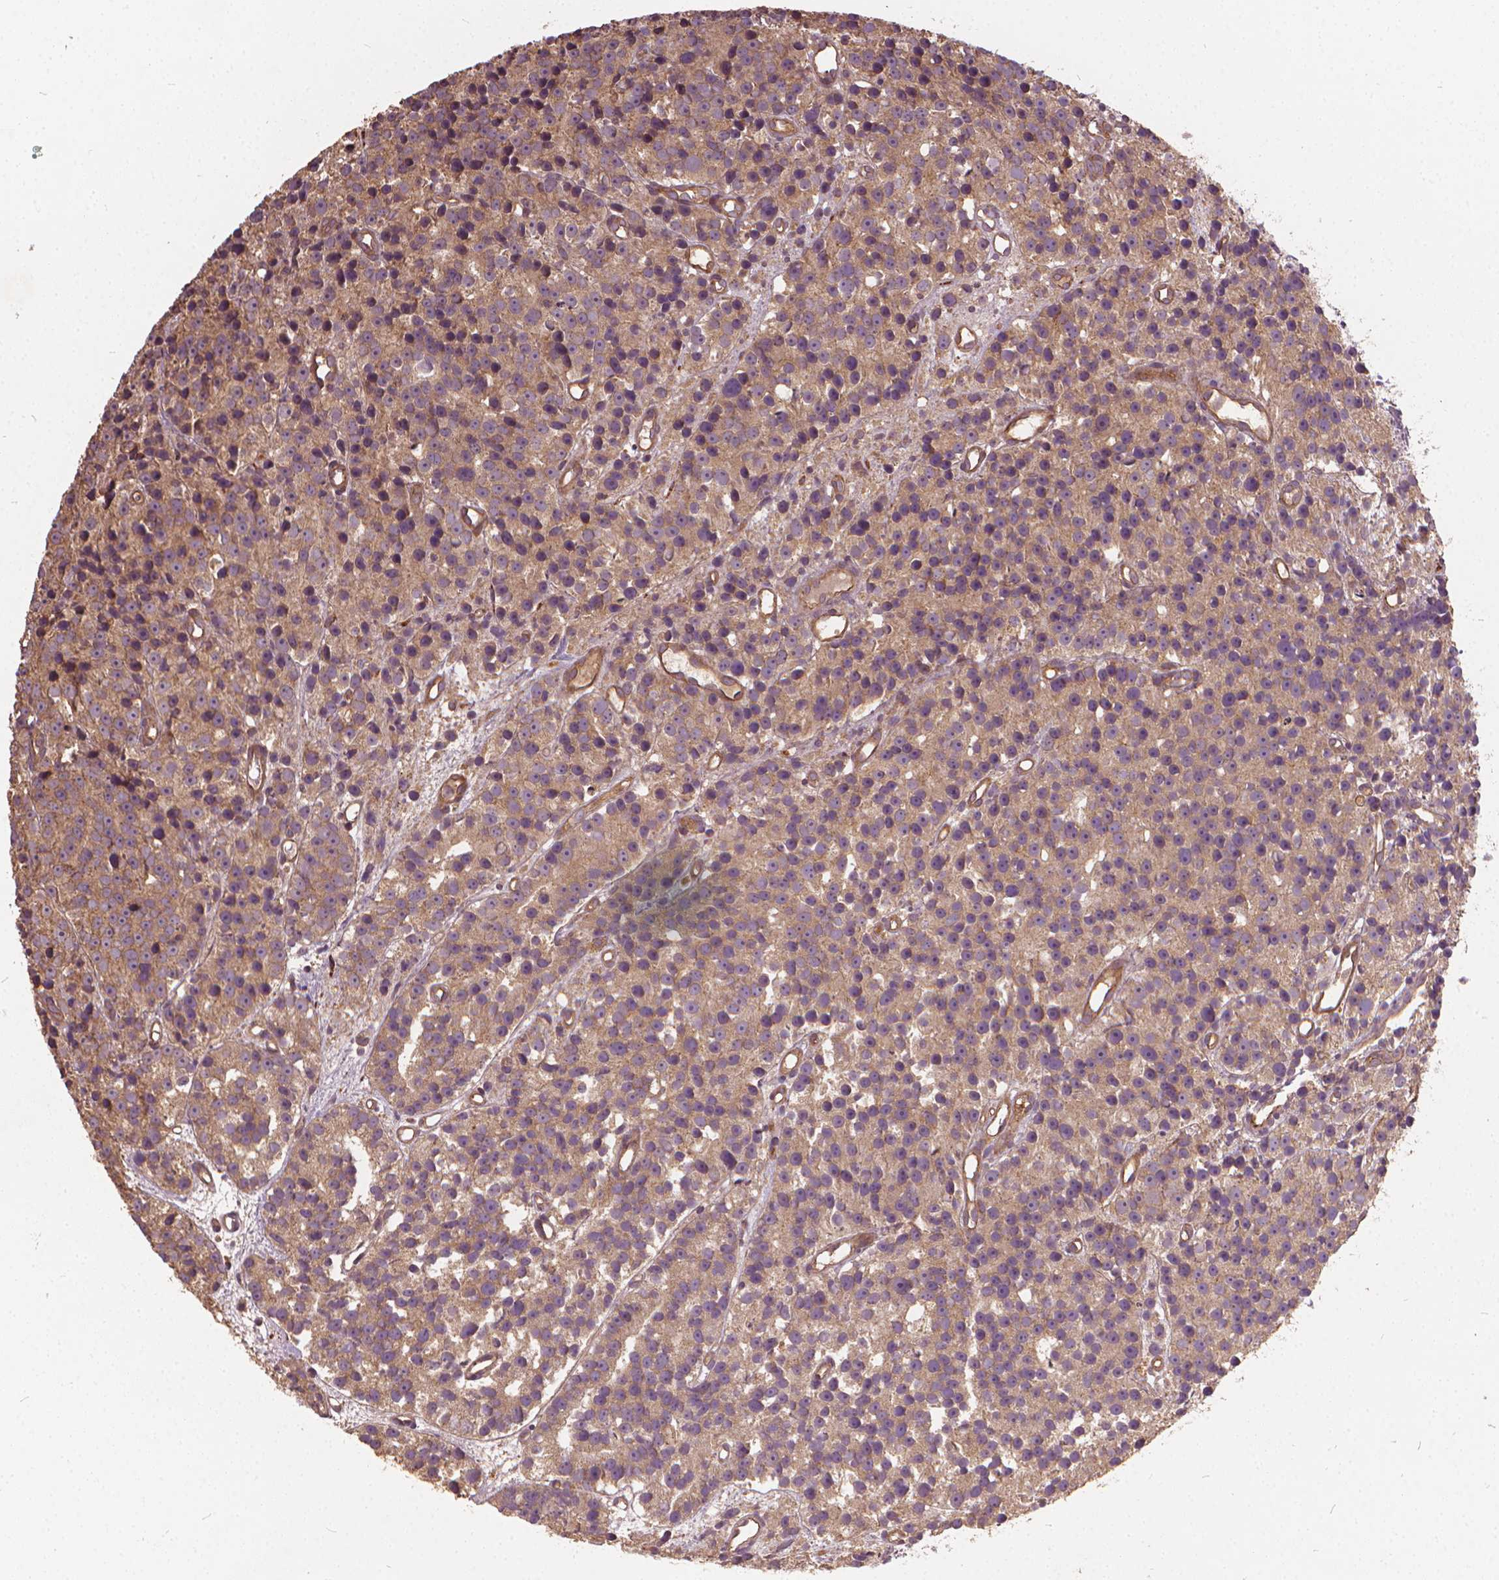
{"staining": {"intensity": "weak", "quantity": ">75%", "location": "cytoplasmic/membranous"}, "tissue": "prostate cancer", "cell_type": "Tumor cells", "image_type": "cancer", "snomed": [{"axis": "morphology", "description": "Adenocarcinoma, High grade"}, {"axis": "topography", "description": "Prostate"}], "caption": "Protein expression by immunohistochemistry displays weak cytoplasmic/membranous positivity in approximately >75% of tumor cells in prostate cancer.", "gene": "UBXN2A", "patient": {"sex": "male", "age": 77}}